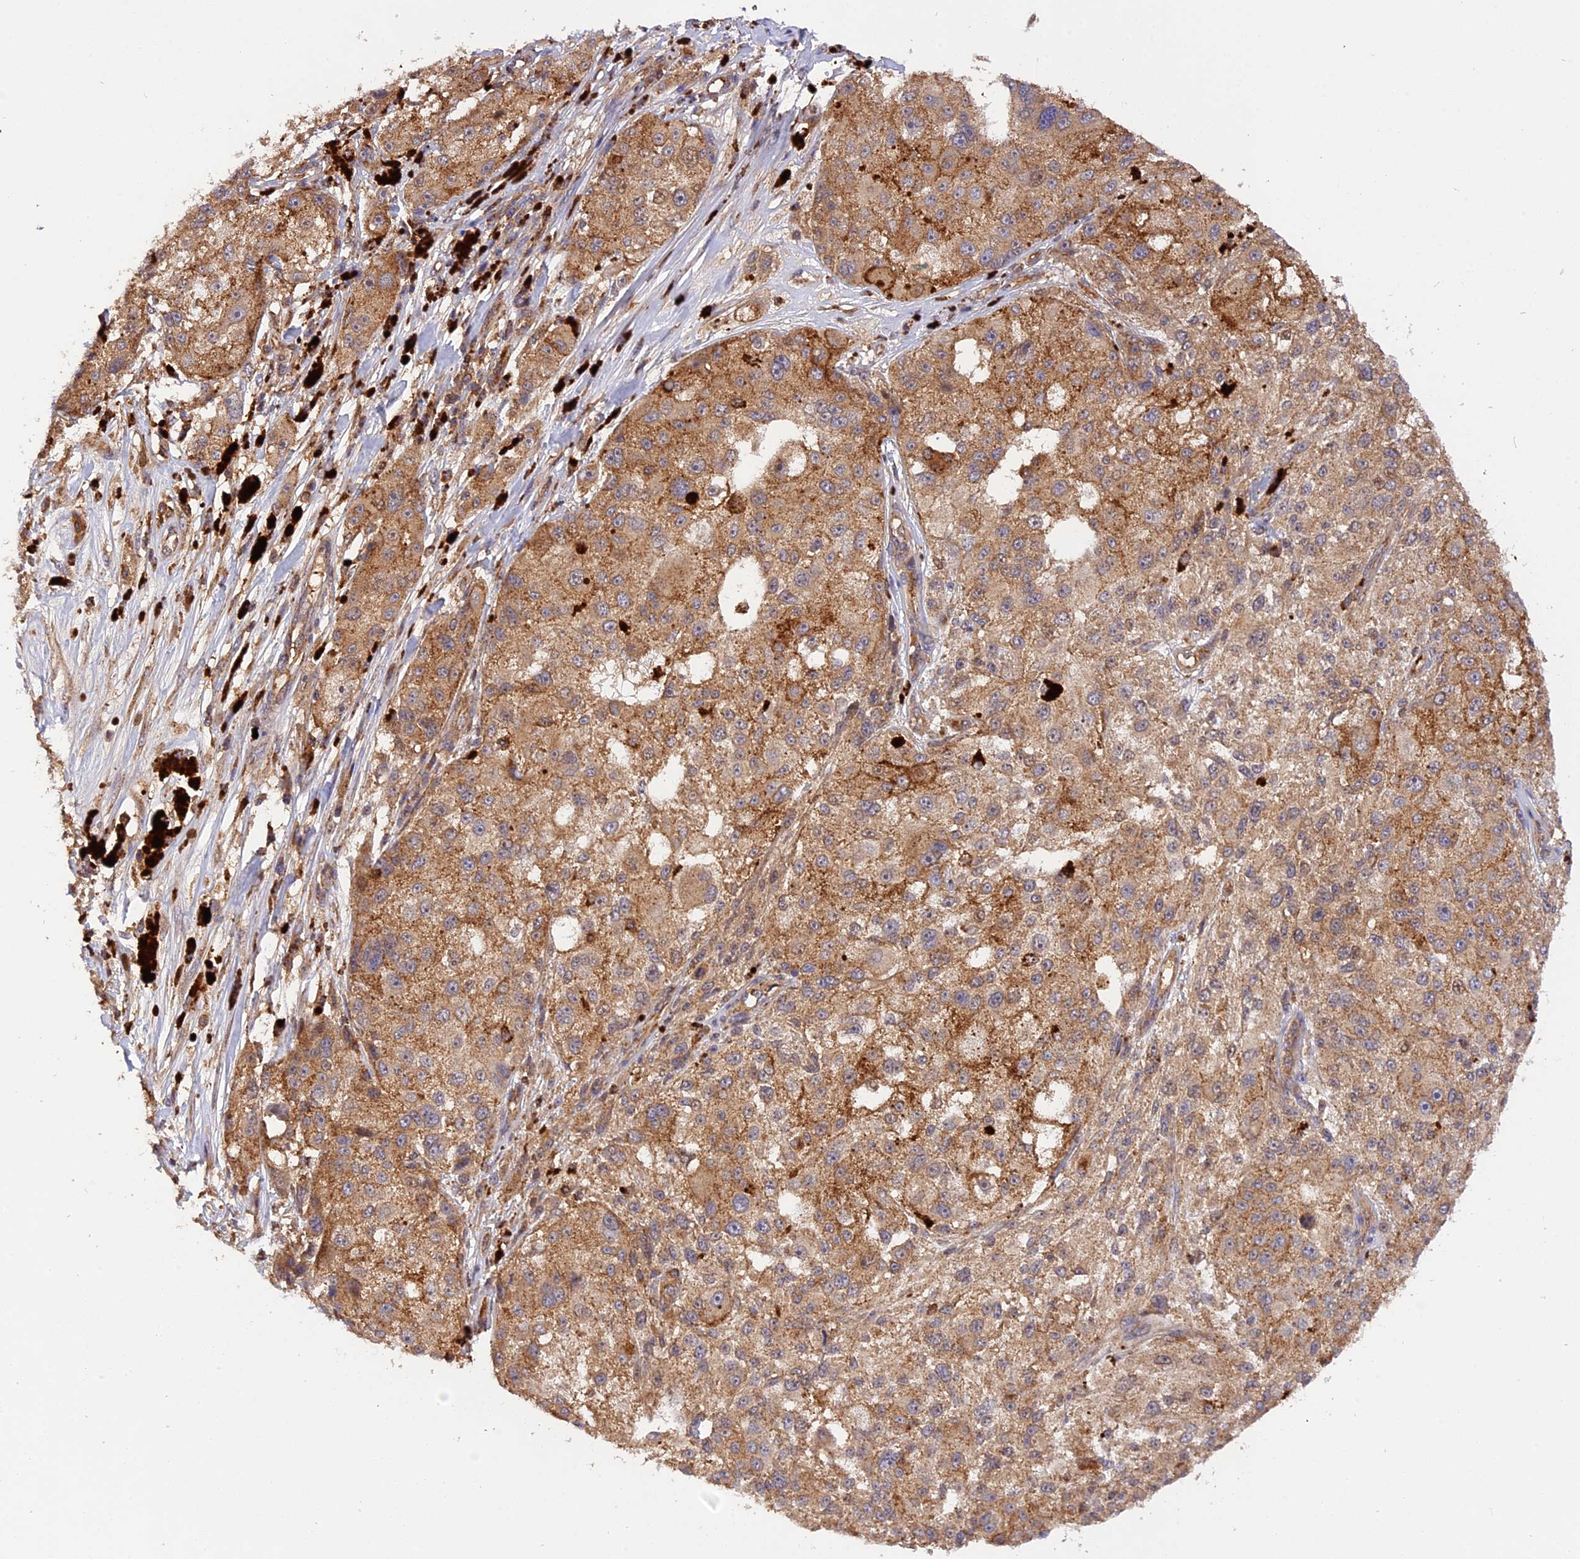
{"staining": {"intensity": "moderate", "quantity": ">75%", "location": "cytoplasmic/membranous"}, "tissue": "melanoma", "cell_type": "Tumor cells", "image_type": "cancer", "snomed": [{"axis": "morphology", "description": "Necrosis, NOS"}, {"axis": "morphology", "description": "Malignant melanoma, NOS"}, {"axis": "topography", "description": "Skin"}], "caption": "A brown stain labels moderate cytoplasmic/membranous expression of a protein in malignant melanoma tumor cells. The protein of interest is shown in brown color, while the nuclei are stained blue.", "gene": "PEX3", "patient": {"sex": "female", "age": 87}}